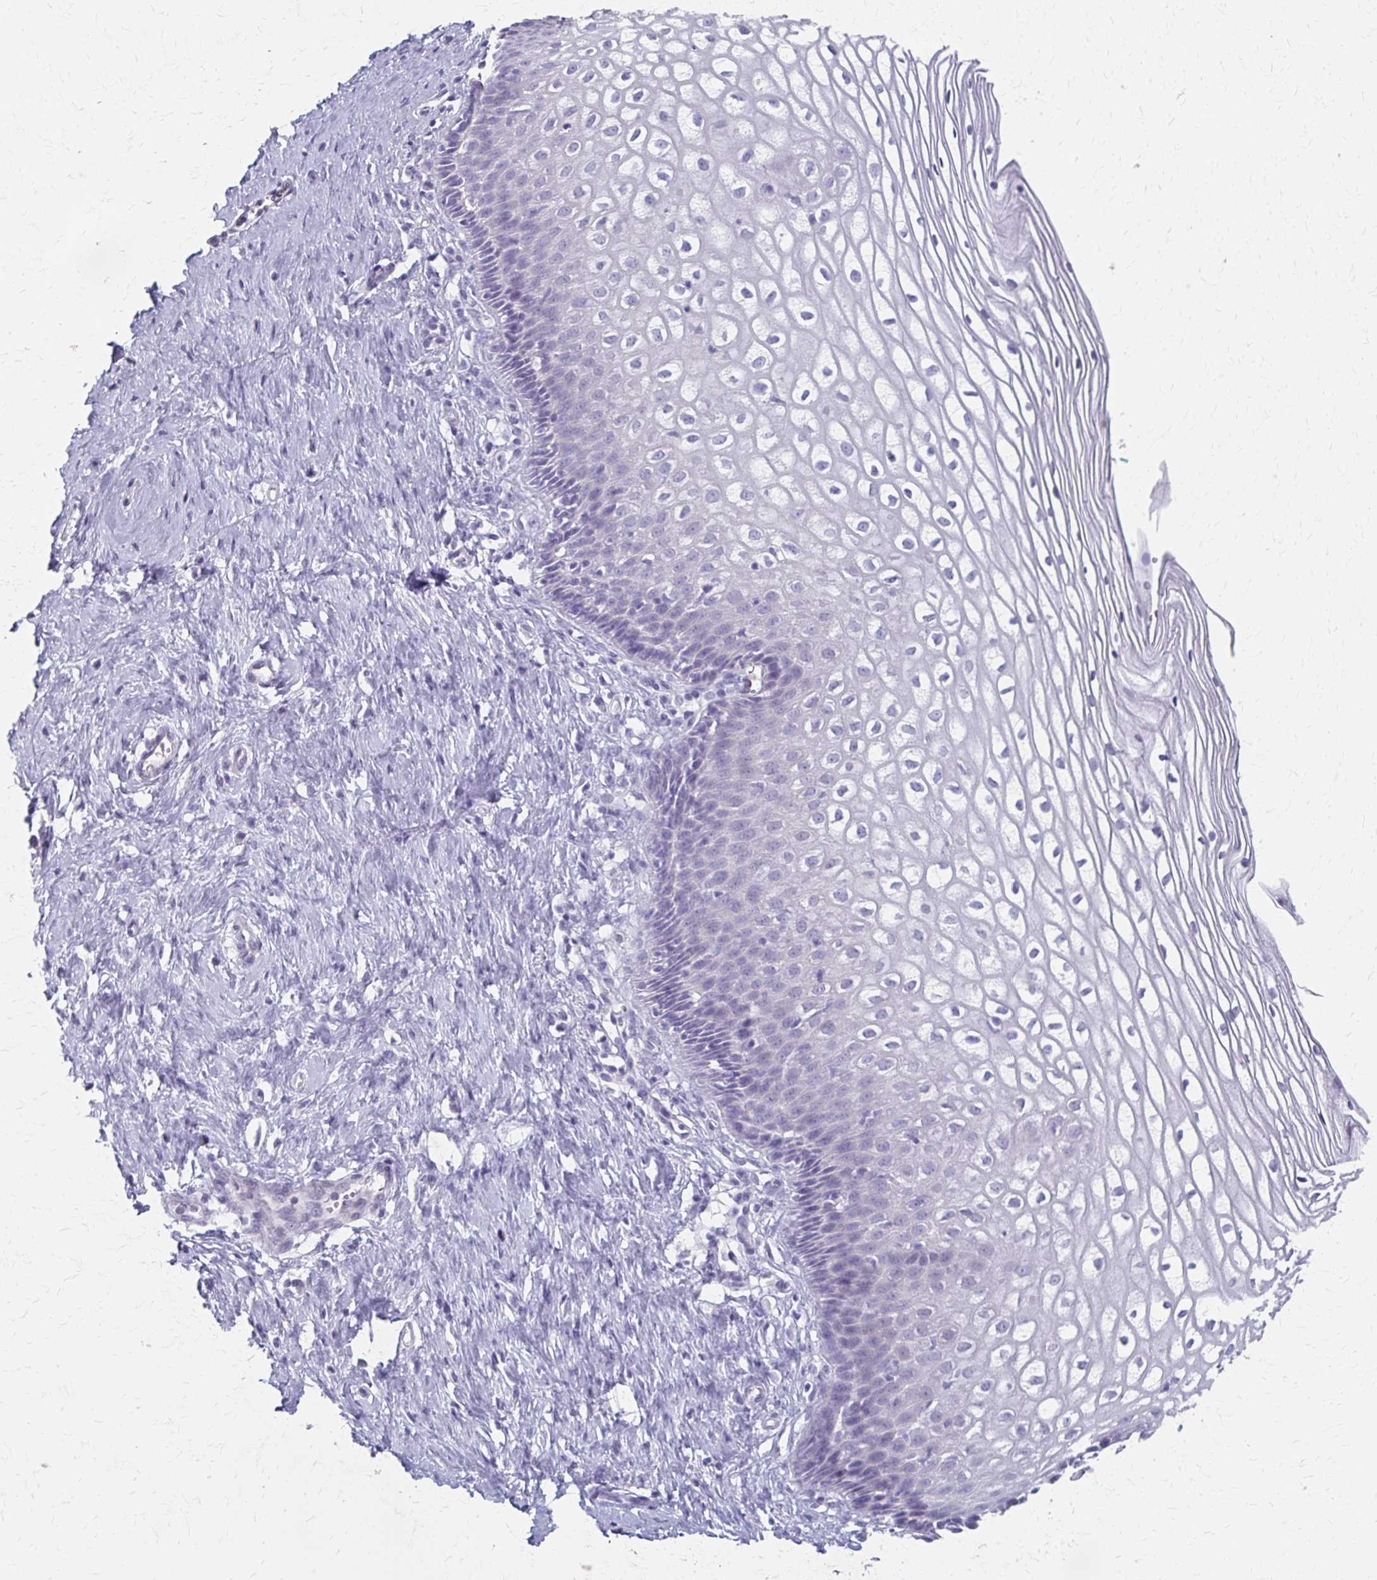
{"staining": {"intensity": "negative", "quantity": "none", "location": "none"}, "tissue": "cervix", "cell_type": "Glandular cells", "image_type": "normal", "snomed": [{"axis": "morphology", "description": "Normal tissue, NOS"}, {"axis": "topography", "description": "Cervix"}], "caption": "DAB immunohistochemical staining of unremarkable cervix reveals no significant positivity in glandular cells. (Stains: DAB (3,3'-diaminobenzidine) IHC with hematoxylin counter stain, Microscopy: brightfield microscopy at high magnification).", "gene": "CYB5A", "patient": {"sex": "female", "age": 36}}